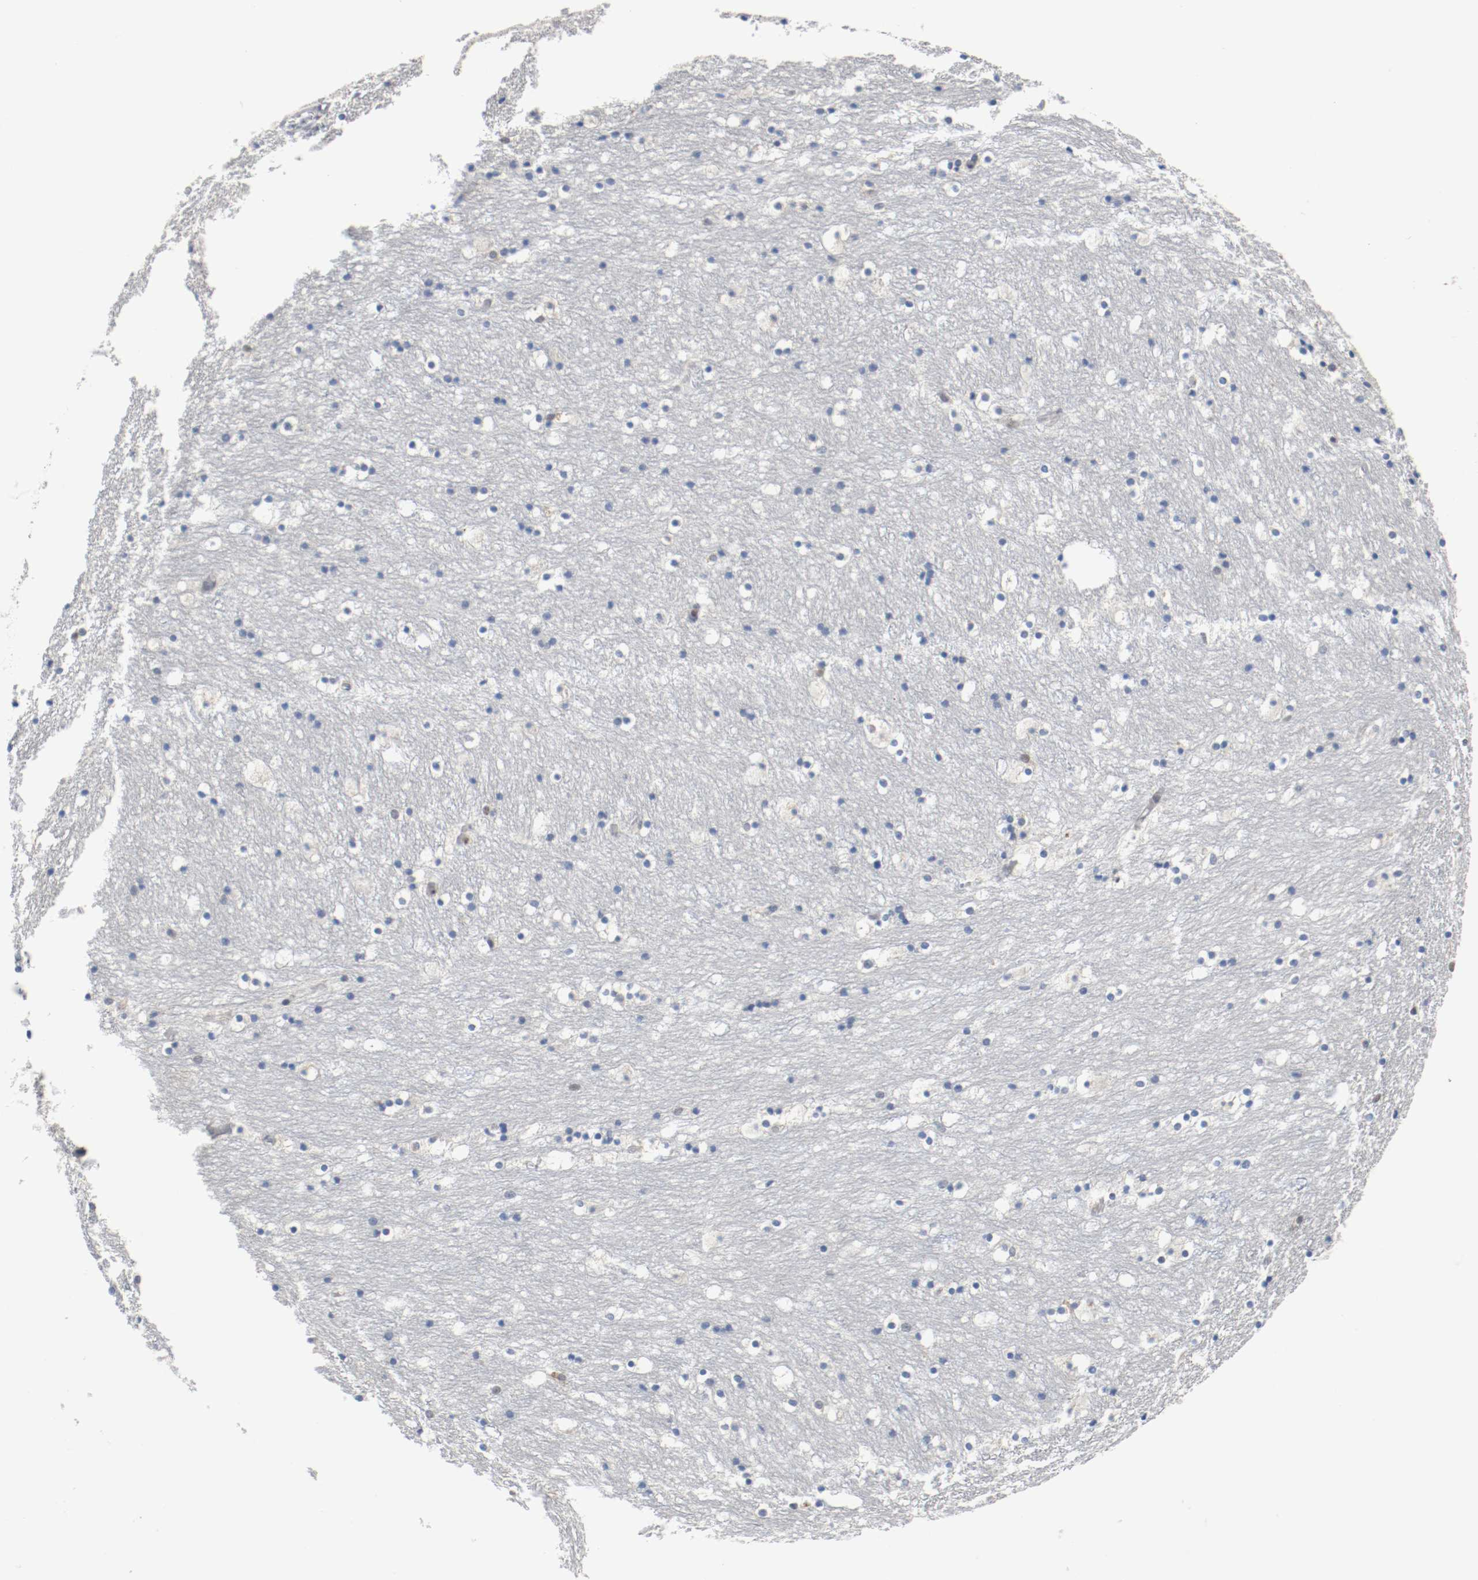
{"staining": {"intensity": "strong", "quantity": "<25%", "location": "nuclear"}, "tissue": "caudate", "cell_type": "Glial cells", "image_type": "normal", "snomed": [{"axis": "morphology", "description": "Normal tissue, NOS"}, {"axis": "topography", "description": "Lateral ventricle wall"}], "caption": "Glial cells reveal medium levels of strong nuclear staining in approximately <25% of cells in normal human caudate. (DAB (3,3'-diaminobenzidine) IHC with brightfield microscopy, high magnification).", "gene": "ASH1L", "patient": {"sex": "male", "age": 45}}